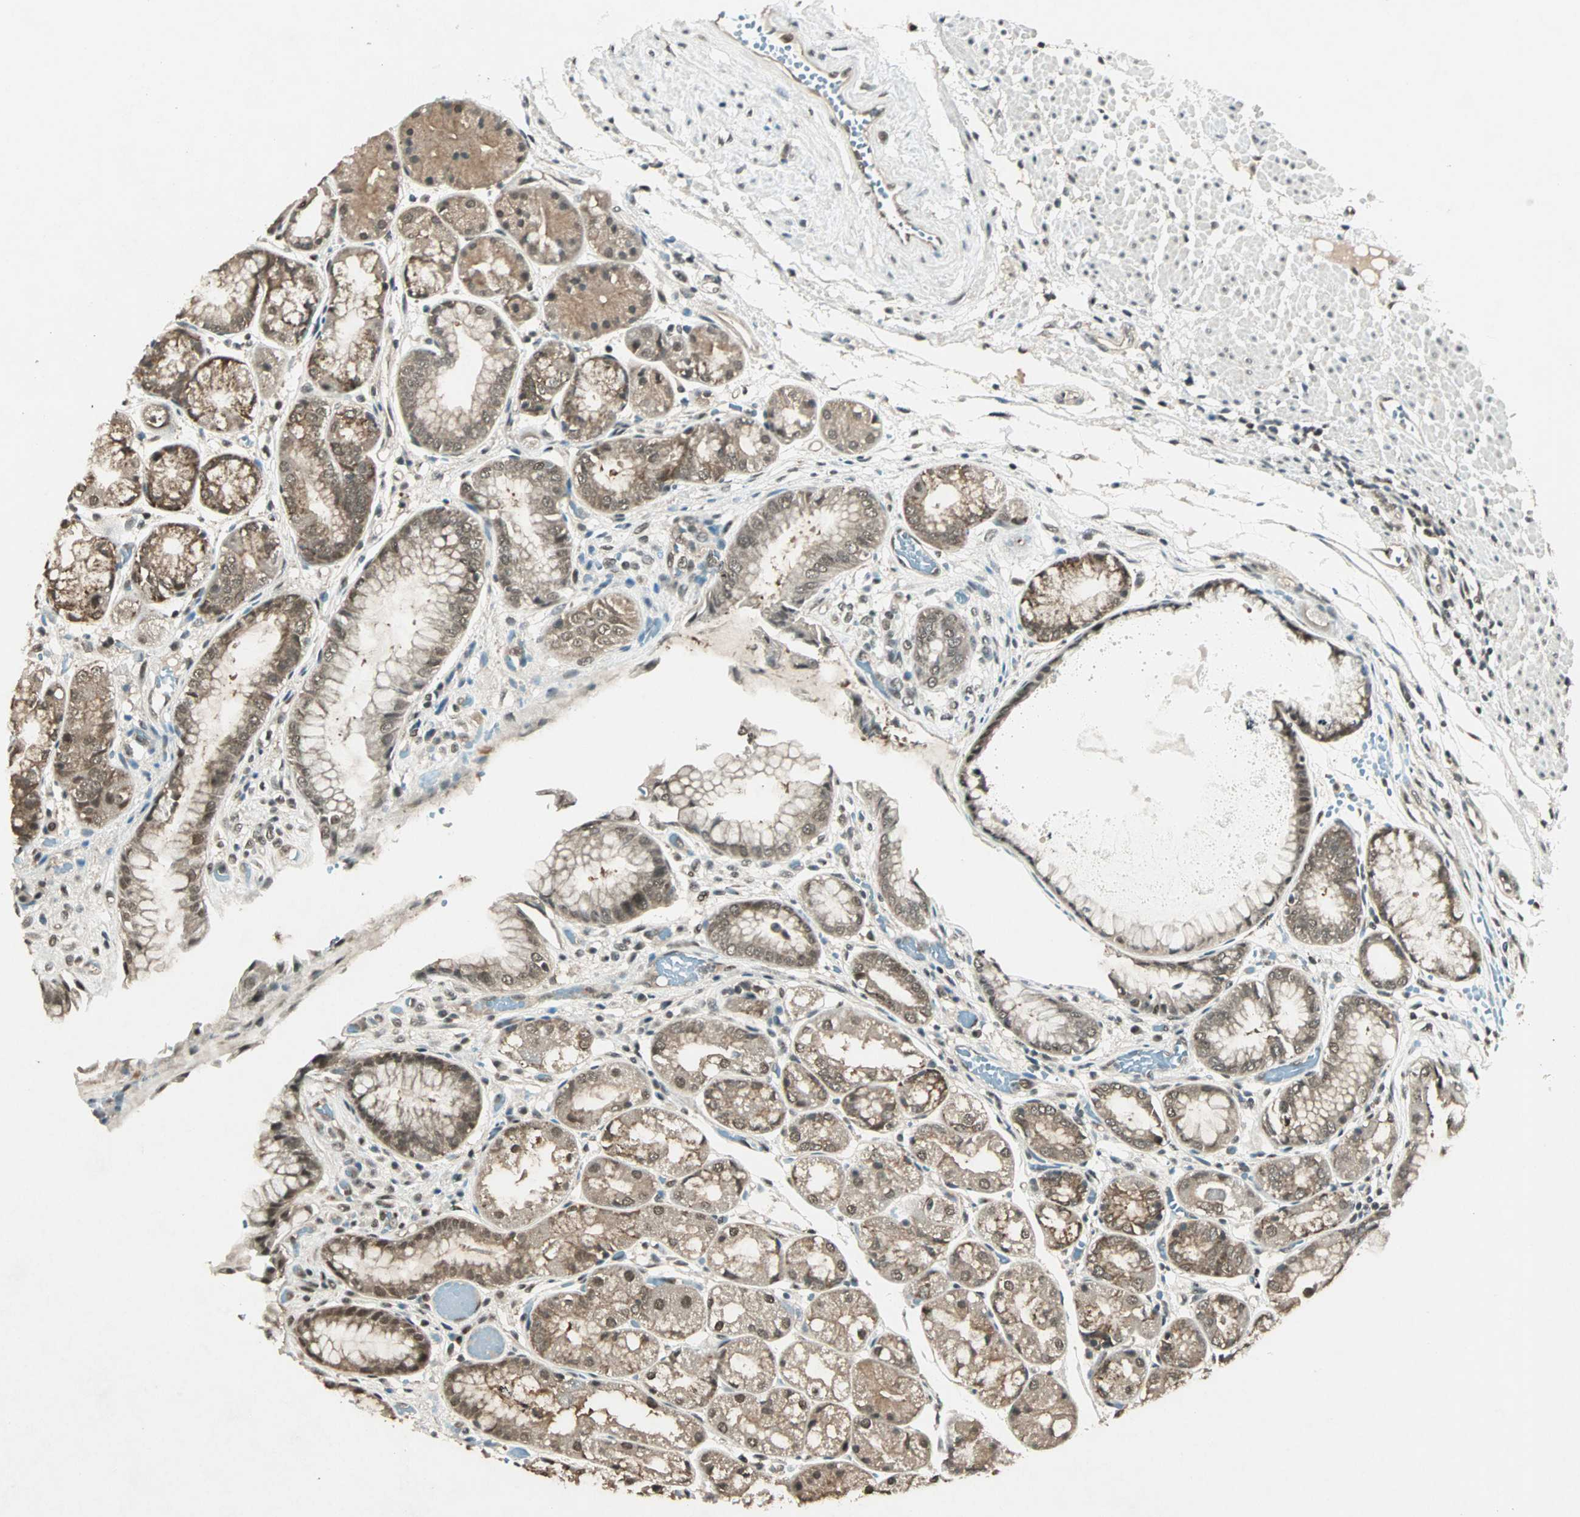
{"staining": {"intensity": "moderate", "quantity": ">75%", "location": "cytoplasmic/membranous,nuclear"}, "tissue": "stomach", "cell_type": "Glandular cells", "image_type": "normal", "snomed": [{"axis": "morphology", "description": "Normal tissue, NOS"}, {"axis": "topography", "description": "Stomach, upper"}], "caption": "Protein expression analysis of unremarkable stomach reveals moderate cytoplasmic/membranous,nuclear positivity in approximately >75% of glandular cells. The staining was performed using DAB (3,3'-diaminobenzidine), with brown indicating positive protein expression. Nuclei are stained blue with hematoxylin.", "gene": "ZNF701", "patient": {"sex": "male", "age": 72}}